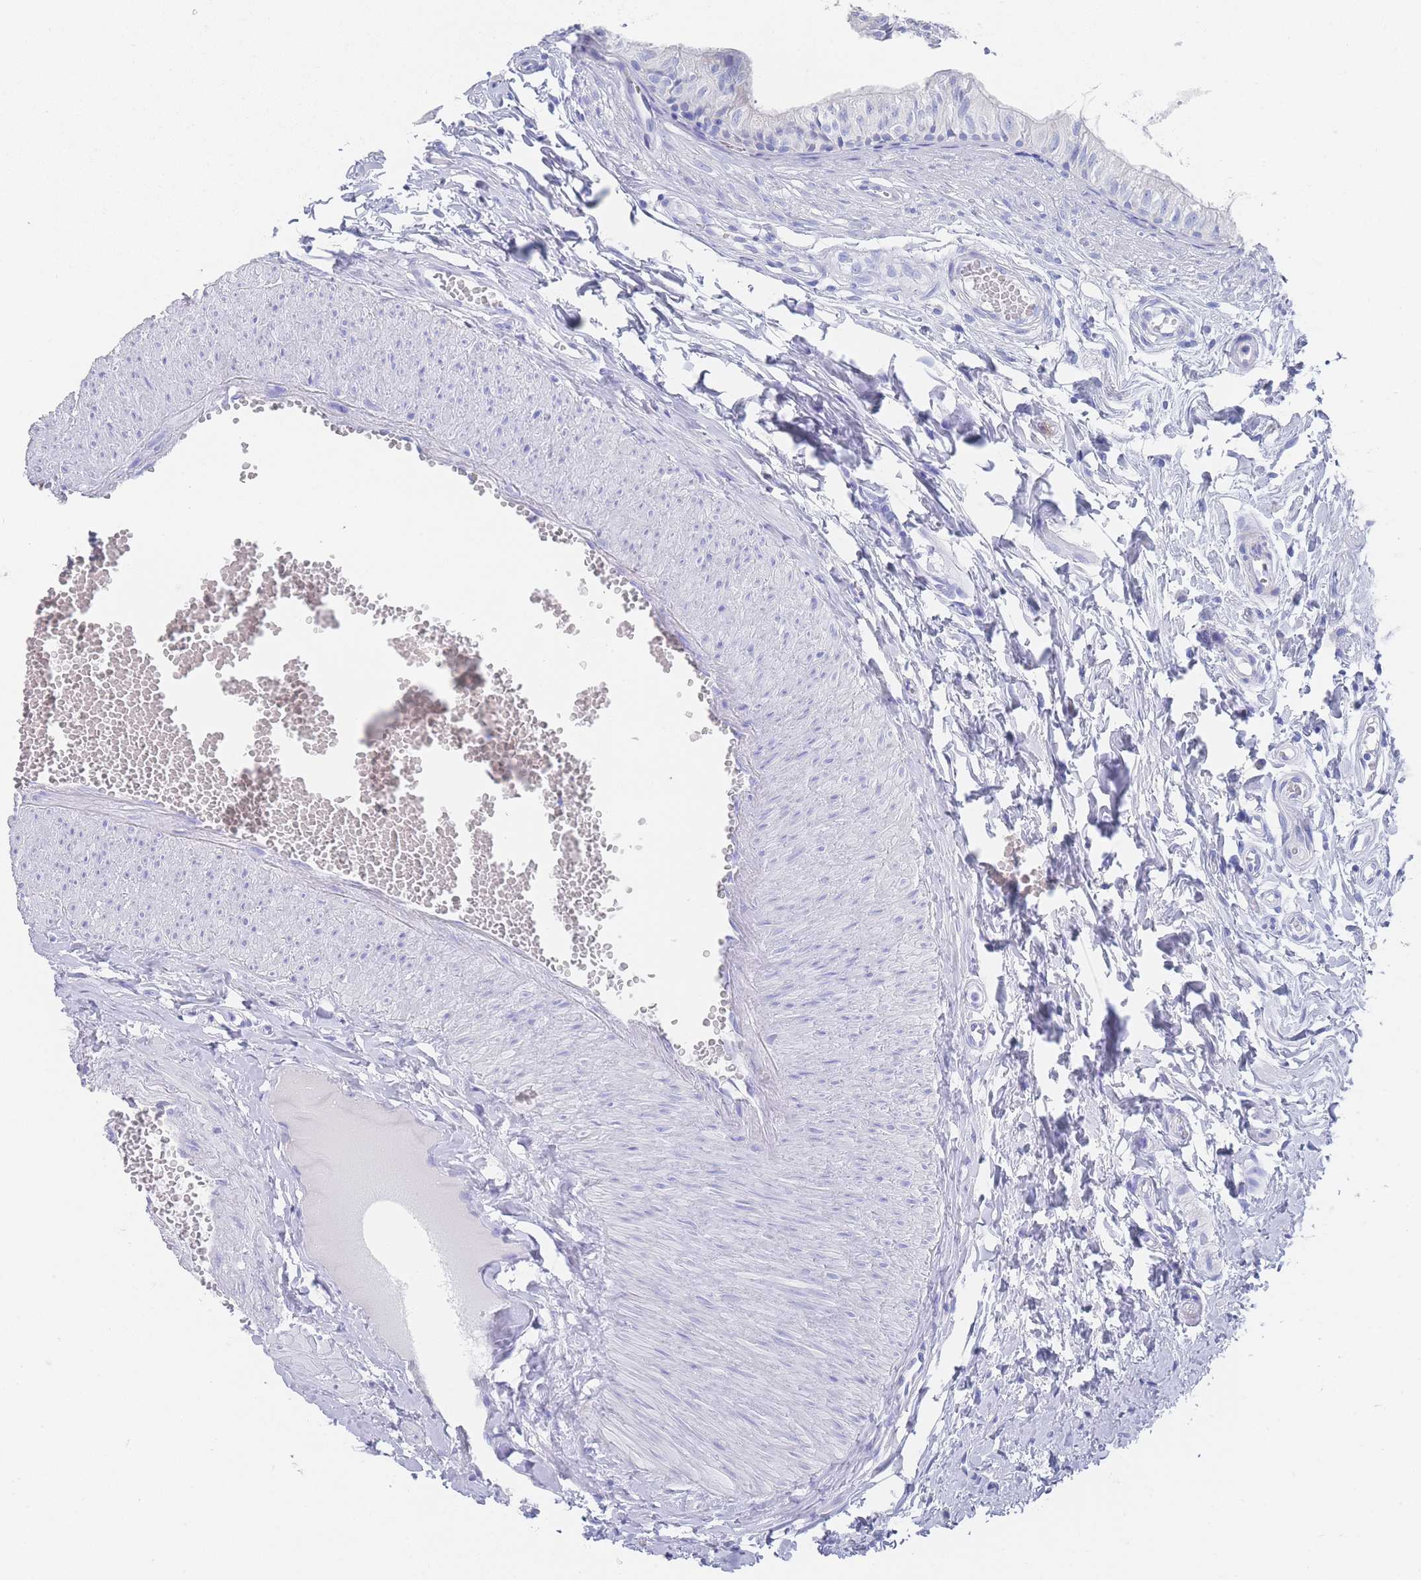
{"staining": {"intensity": "negative", "quantity": "none", "location": "none"}, "tissue": "epididymis", "cell_type": "Glandular cells", "image_type": "normal", "snomed": [{"axis": "morphology", "description": "Normal tissue, NOS"}, {"axis": "topography", "description": "Epididymis"}], "caption": "High power microscopy histopathology image of an immunohistochemistry (IHC) image of unremarkable epididymis, revealing no significant positivity in glandular cells.", "gene": "LRRC37A2", "patient": {"sex": "male", "age": 37}}